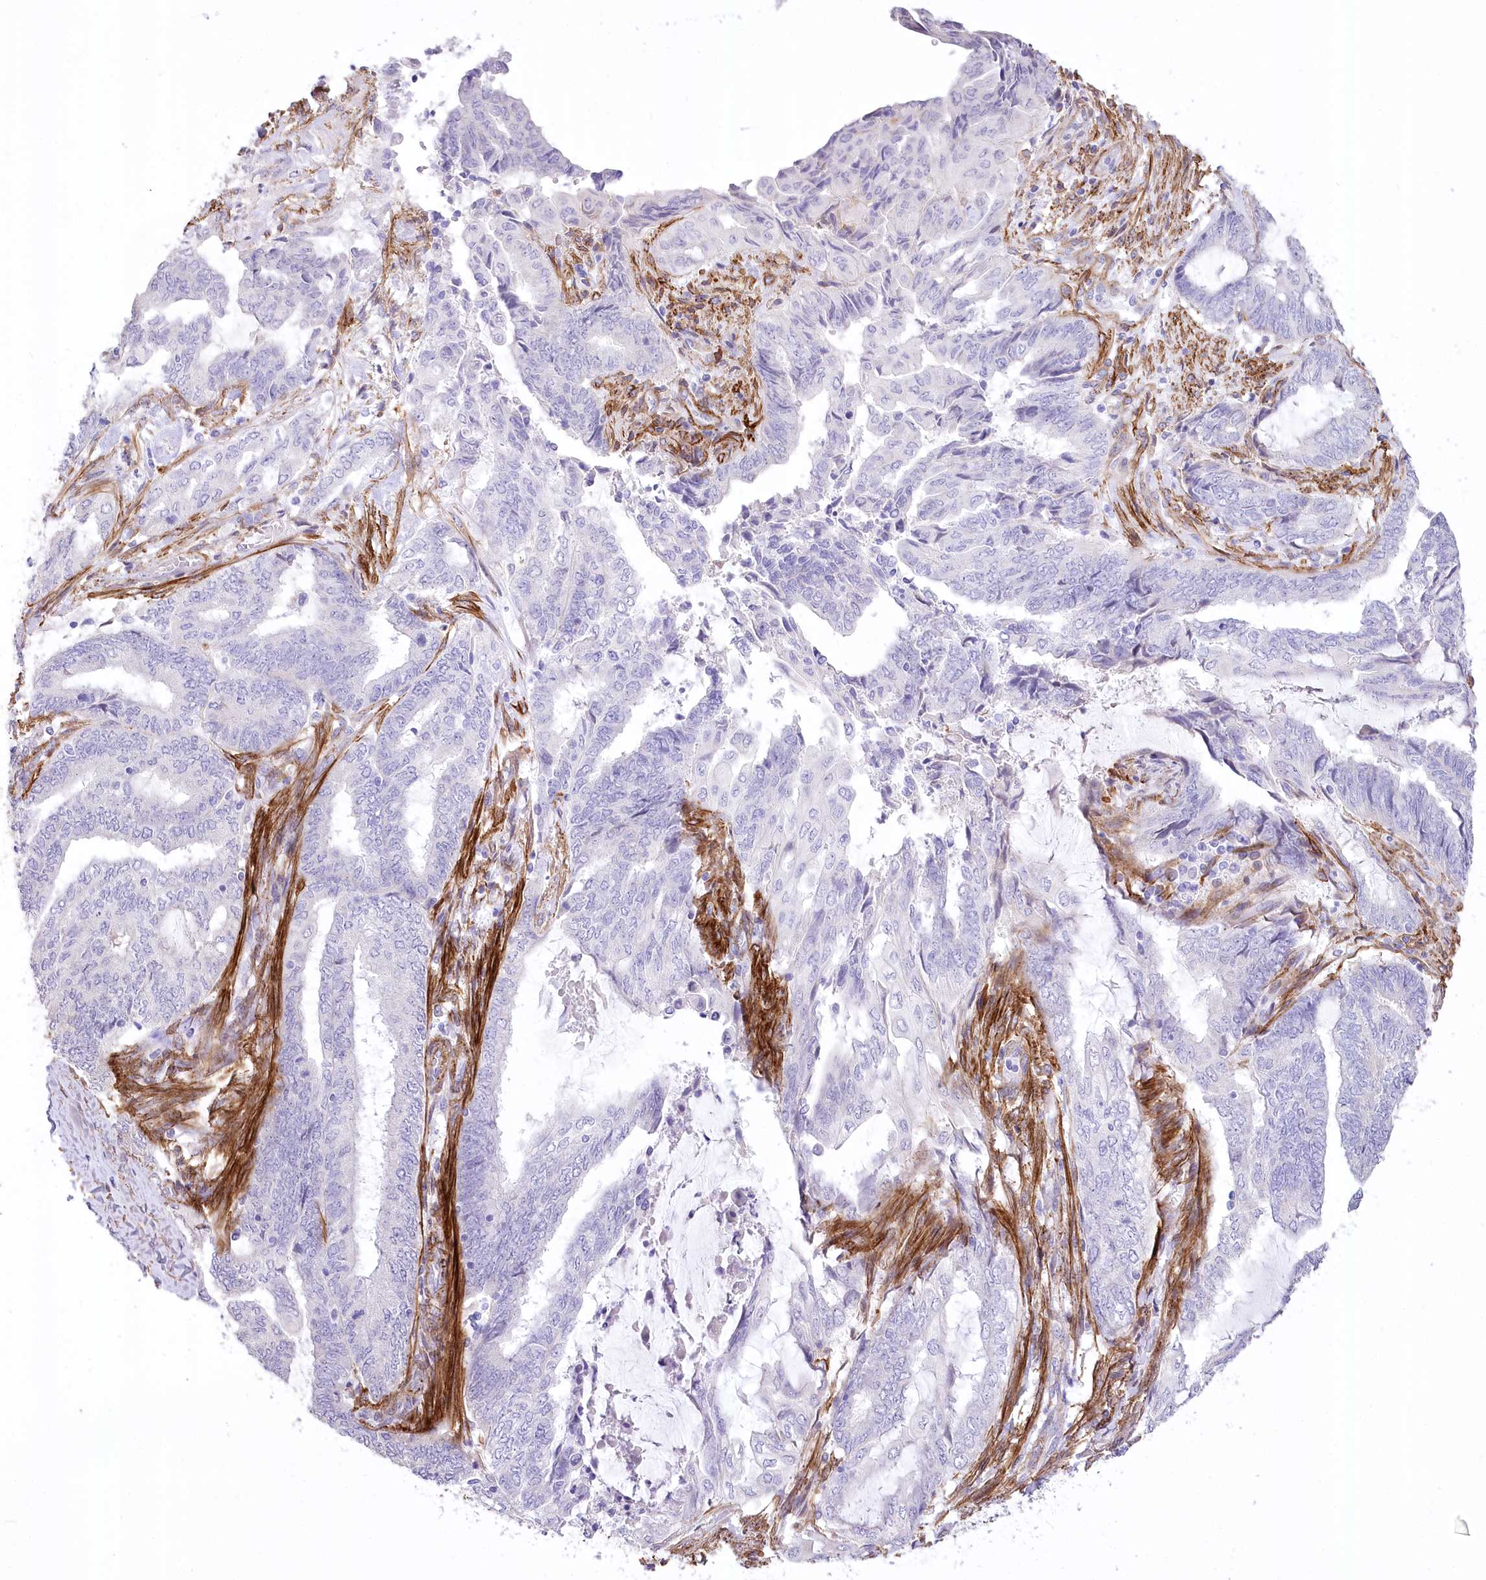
{"staining": {"intensity": "negative", "quantity": "none", "location": "none"}, "tissue": "endometrial cancer", "cell_type": "Tumor cells", "image_type": "cancer", "snomed": [{"axis": "morphology", "description": "Adenocarcinoma, NOS"}, {"axis": "topography", "description": "Uterus"}, {"axis": "topography", "description": "Endometrium"}], "caption": "DAB immunohistochemical staining of human endometrial cancer reveals no significant staining in tumor cells.", "gene": "SYNPO2", "patient": {"sex": "female", "age": 70}}